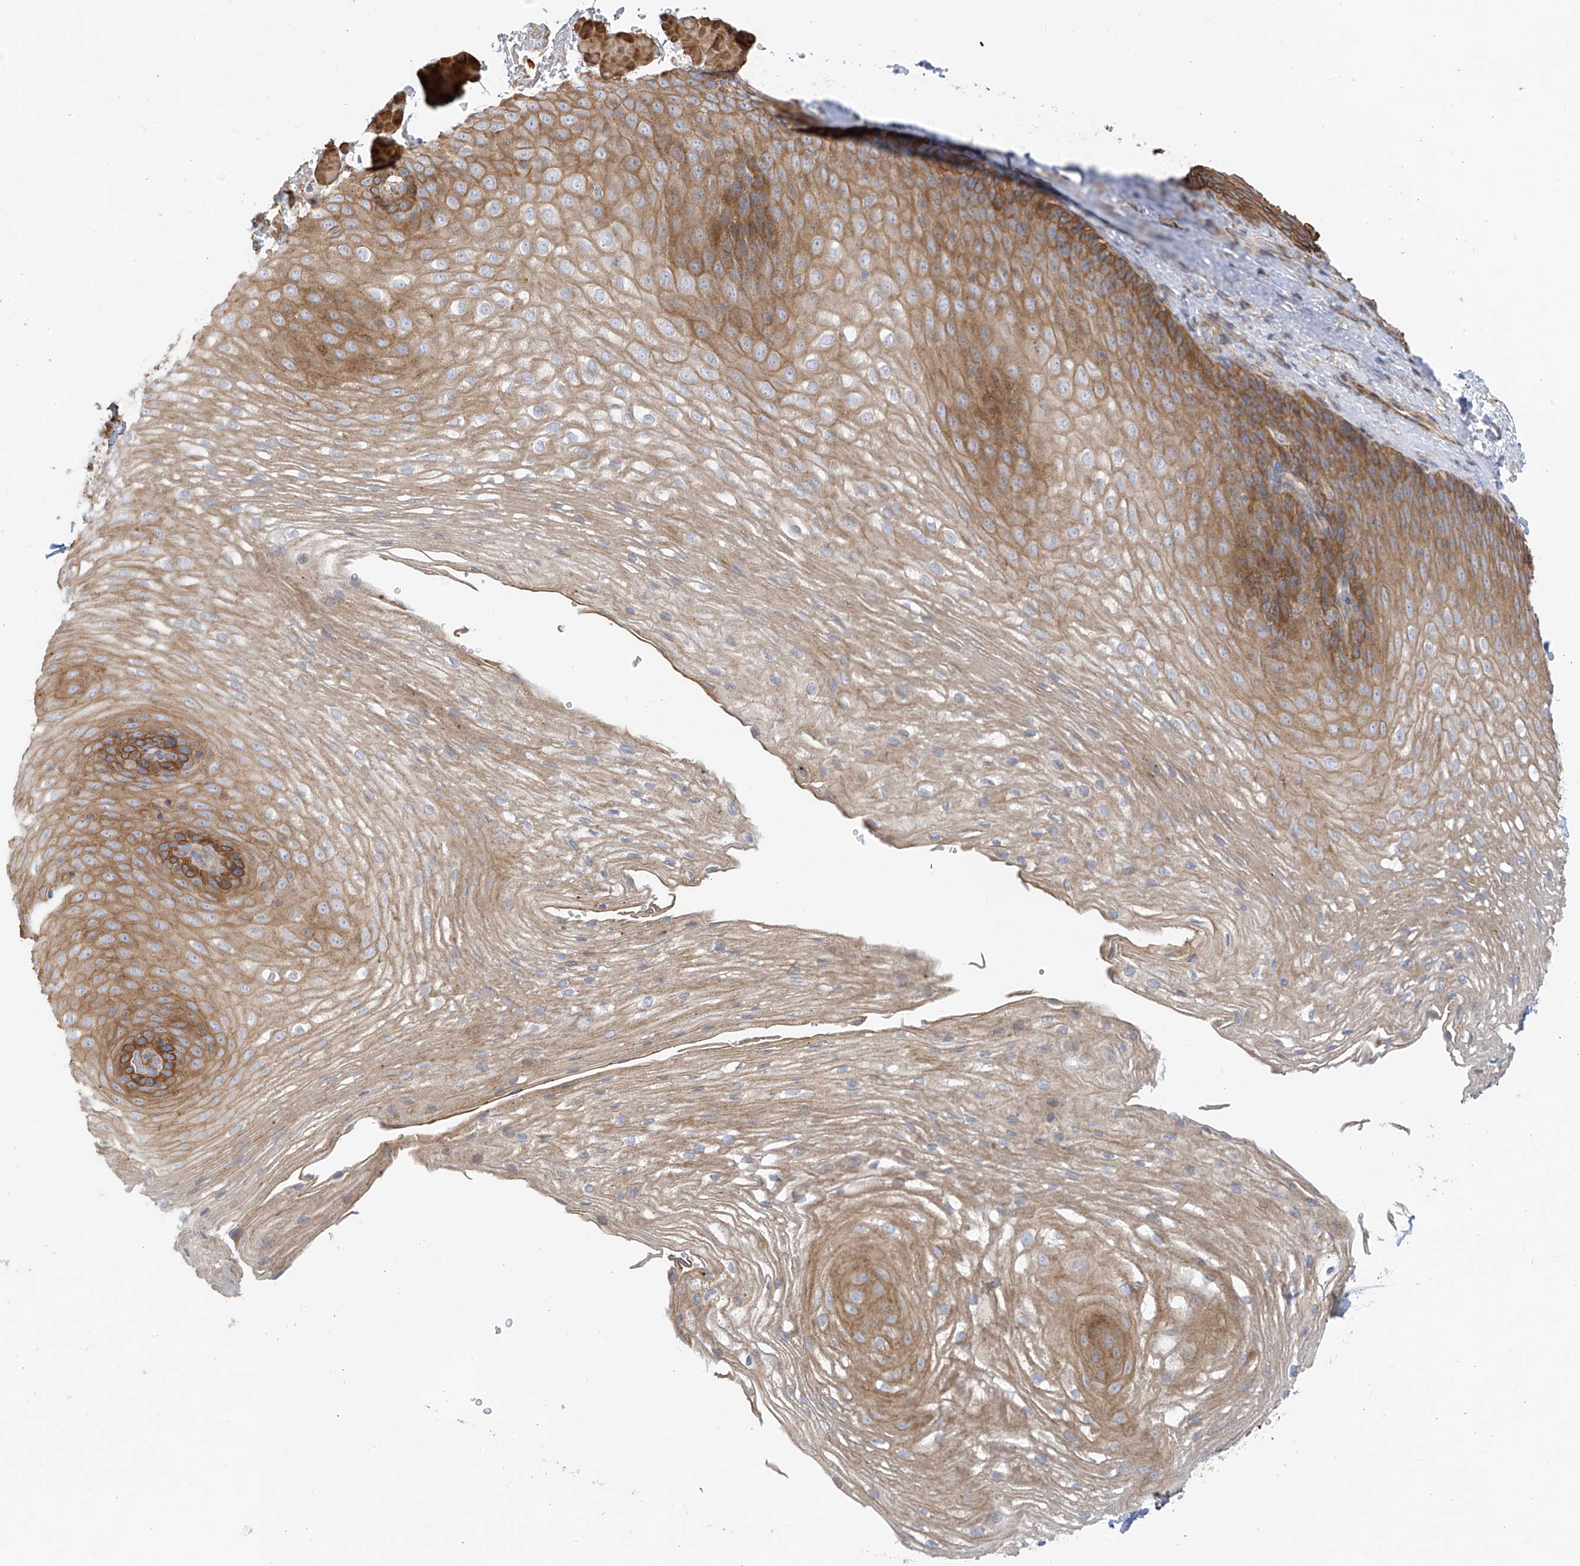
{"staining": {"intensity": "moderate", "quantity": "25%-75%", "location": "cytoplasmic/membranous"}, "tissue": "esophagus", "cell_type": "Squamous epithelial cells", "image_type": "normal", "snomed": [{"axis": "morphology", "description": "Normal tissue, NOS"}, {"axis": "topography", "description": "Esophagus"}], "caption": "The histopathology image exhibits staining of normal esophagus, revealing moderate cytoplasmic/membranous protein staining (brown color) within squamous epithelial cells.", "gene": "SLC43A3", "patient": {"sex": "female", "age": 66}}